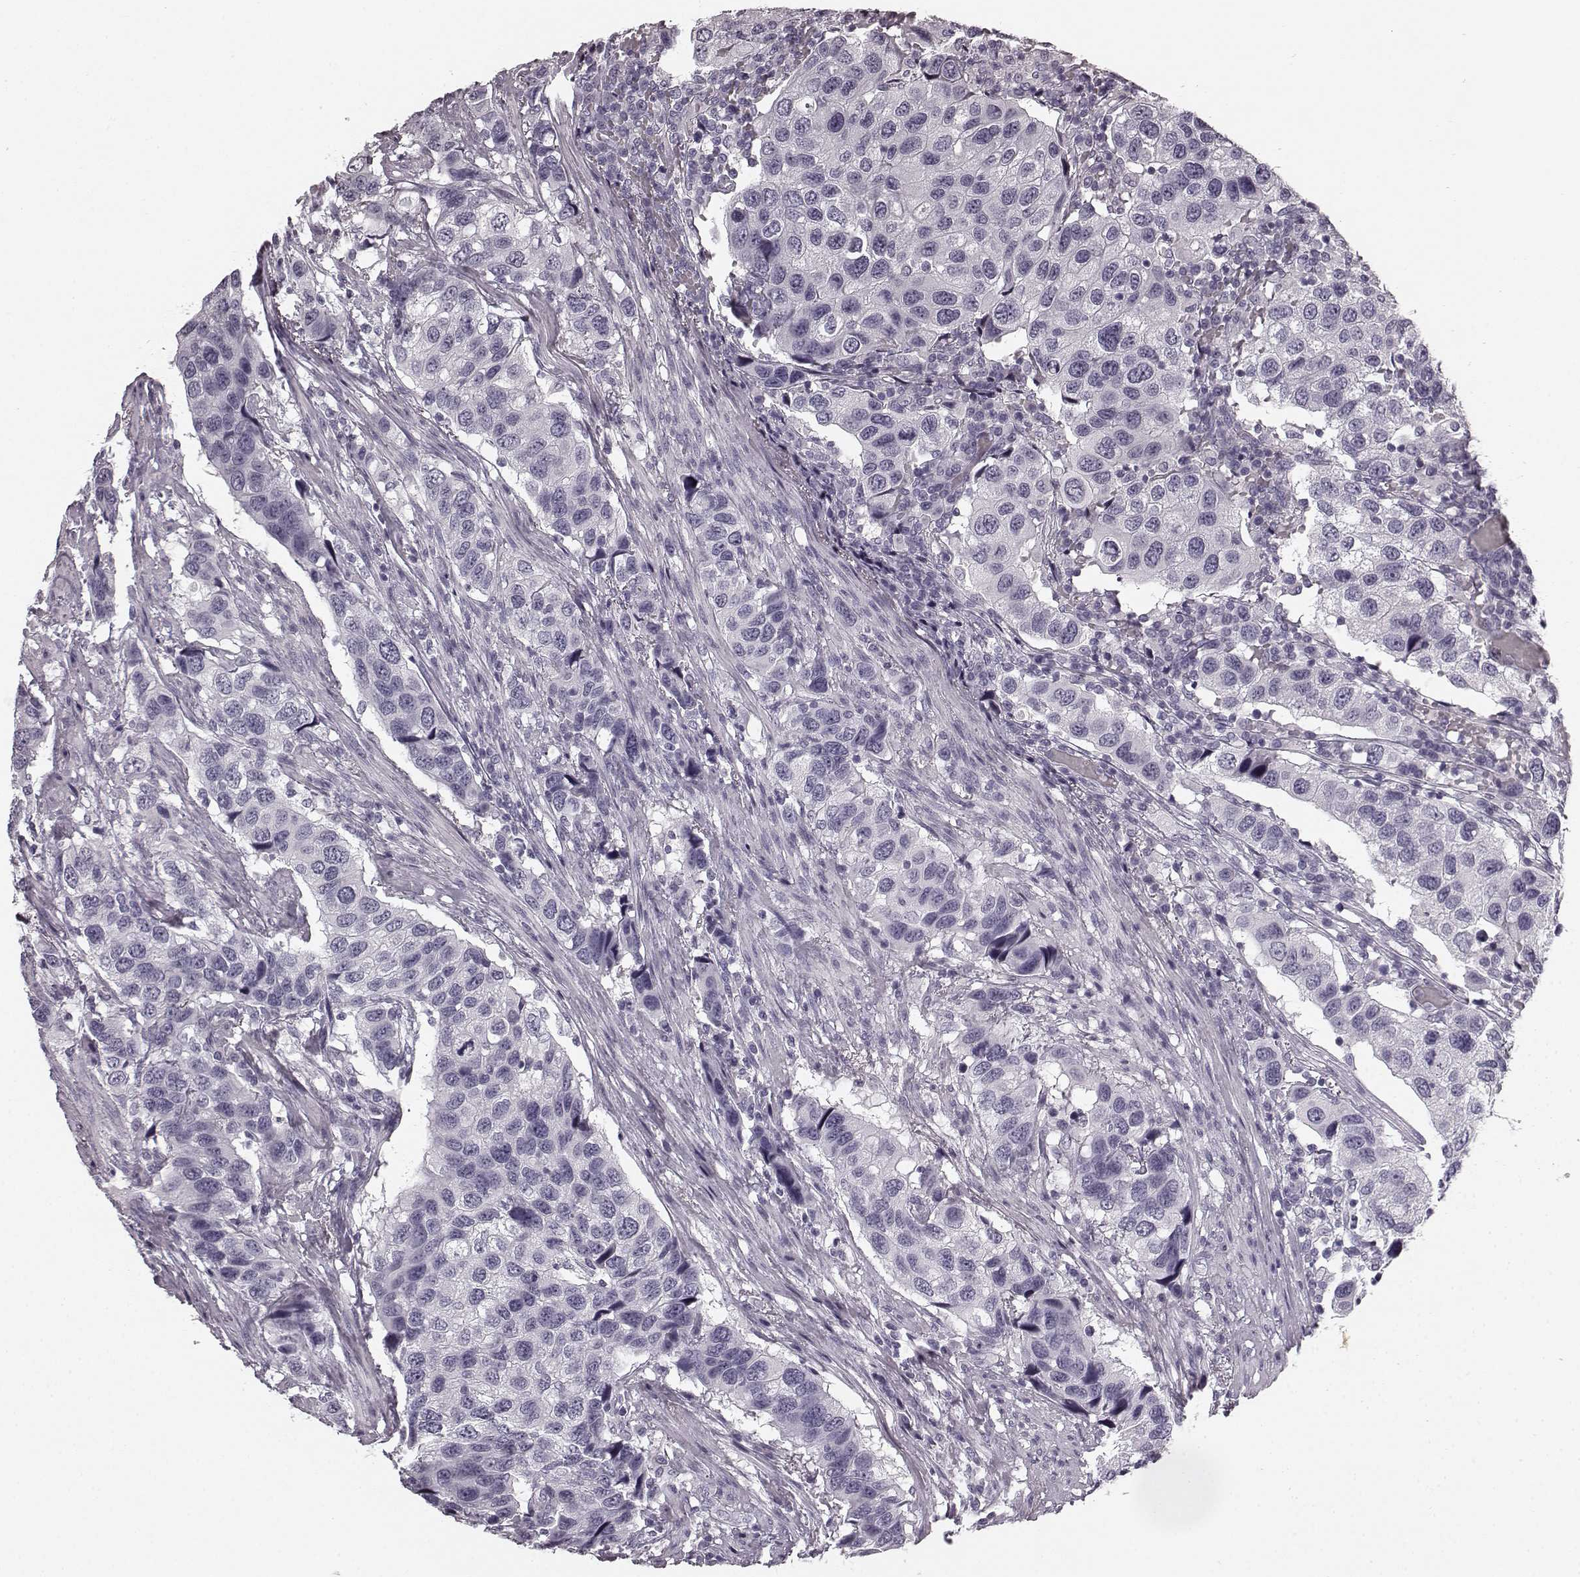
{"staining": {"intensity": "negative", "quantity": "none", "location": "none"}, "tissue": "urothelial cancer", "cell_type": "Tumor cells", "image_type": "cancer", "snomed": [{"axis": "morphology", "description": "Urothelial carcinoma, High grade"}, {"axis": "topography", "description": "Urinary bladder"}], "caption": "High power microscopy photomicrograph of an immunohistochemistry (IHC) photomicrograph of urothelial cancer, revealing no significant staining in tumor cells.", "gene": "TMPRSS15", "patient": {"sex": "male", "age": 79}}